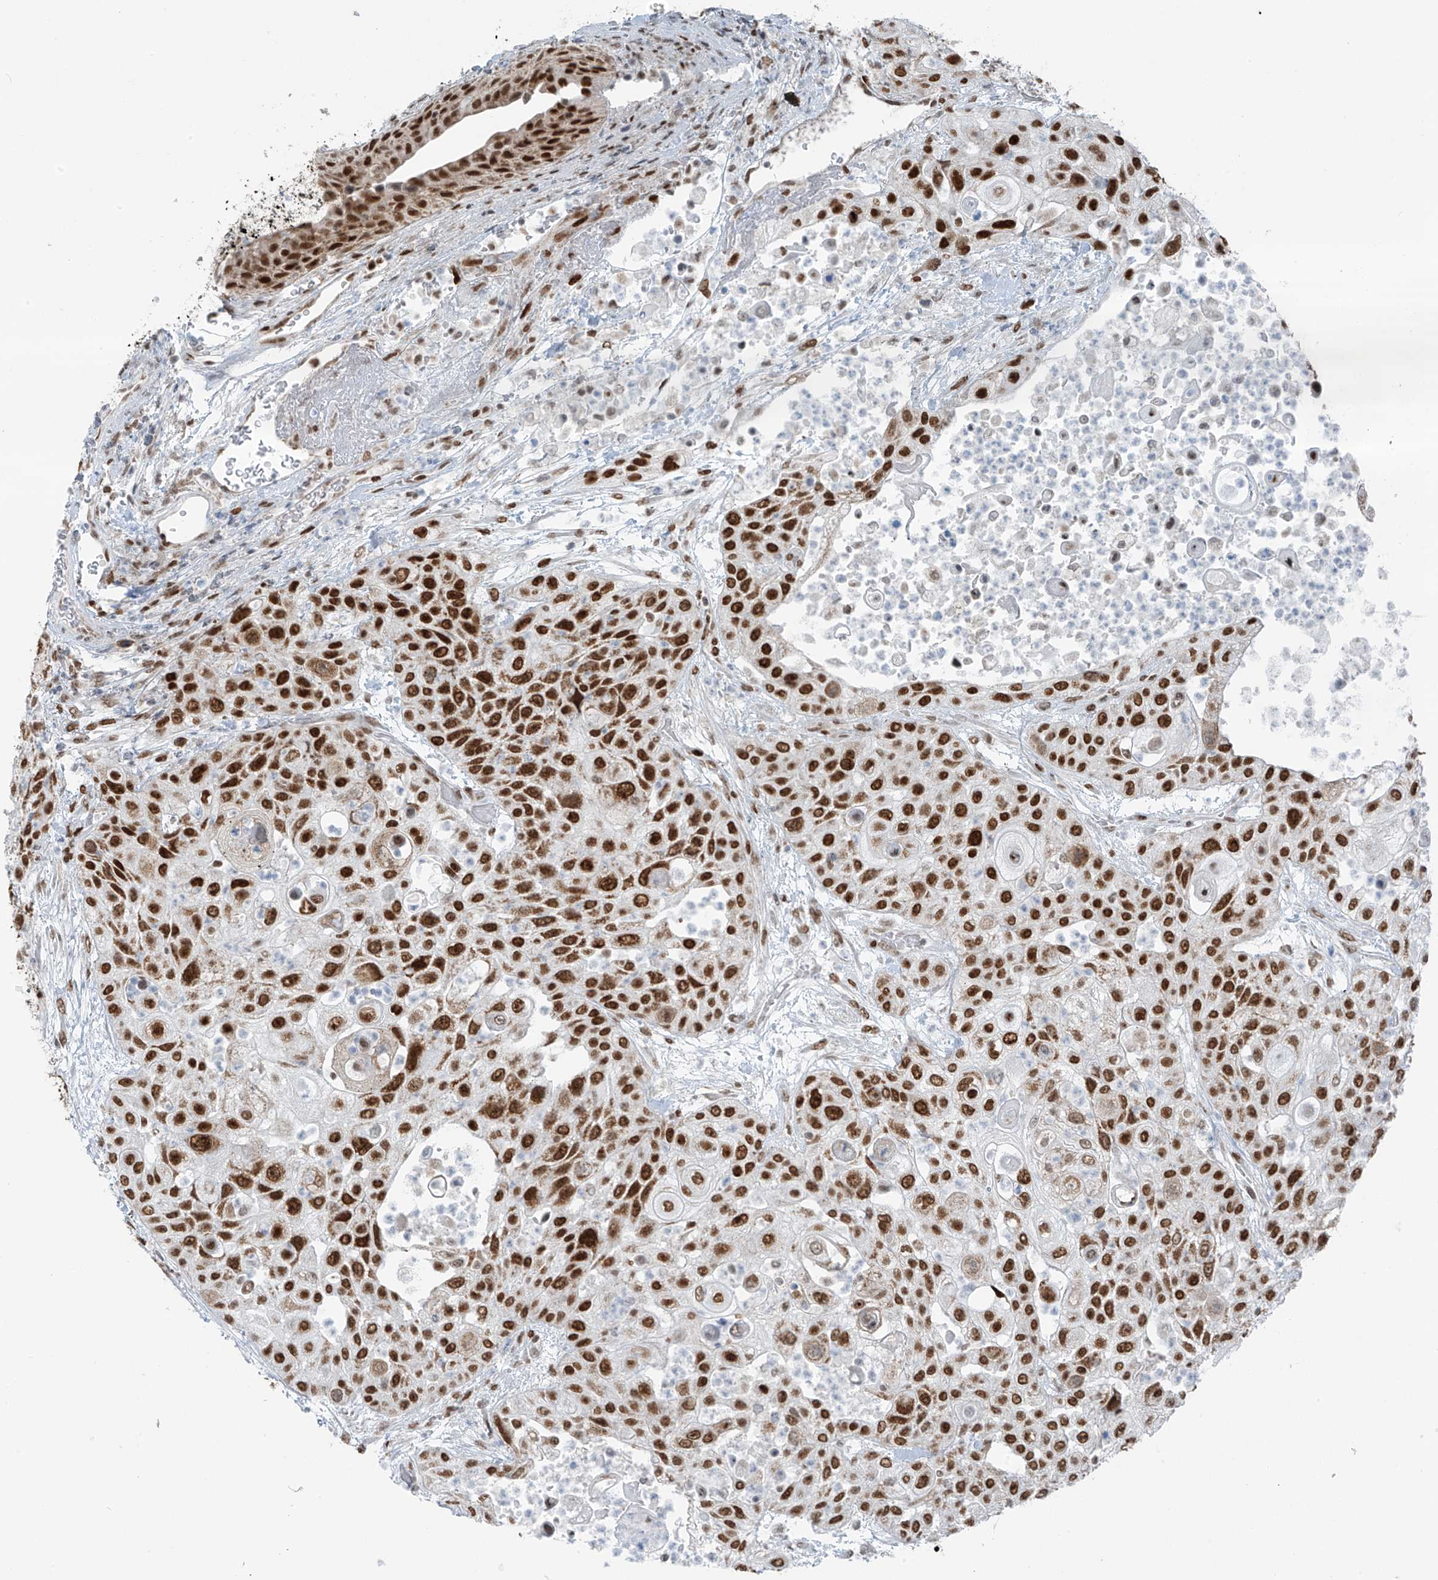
{"staining": {"intensity": "strong", "quantity": ">75%", "location": "nuclear"}, "tissue": "urothelial cancer", "cell_type": "Tumor cells", "image_type": "cancer", "snomed": [{"axis": "morphology", "description": "Urothelial carcinoma, High grade"}, {"axis": "topography", "description": "Urinary bladder"}], "caption": "A high-resolution micrograph shows immunohistochemistry staining of urothelial carcinoma (high-grade), which reveals strong nuclear staining in approximately >75% of tumor cells.", "gene": "WRNIP1", "patient": {"sex": "female", "age": 79}}